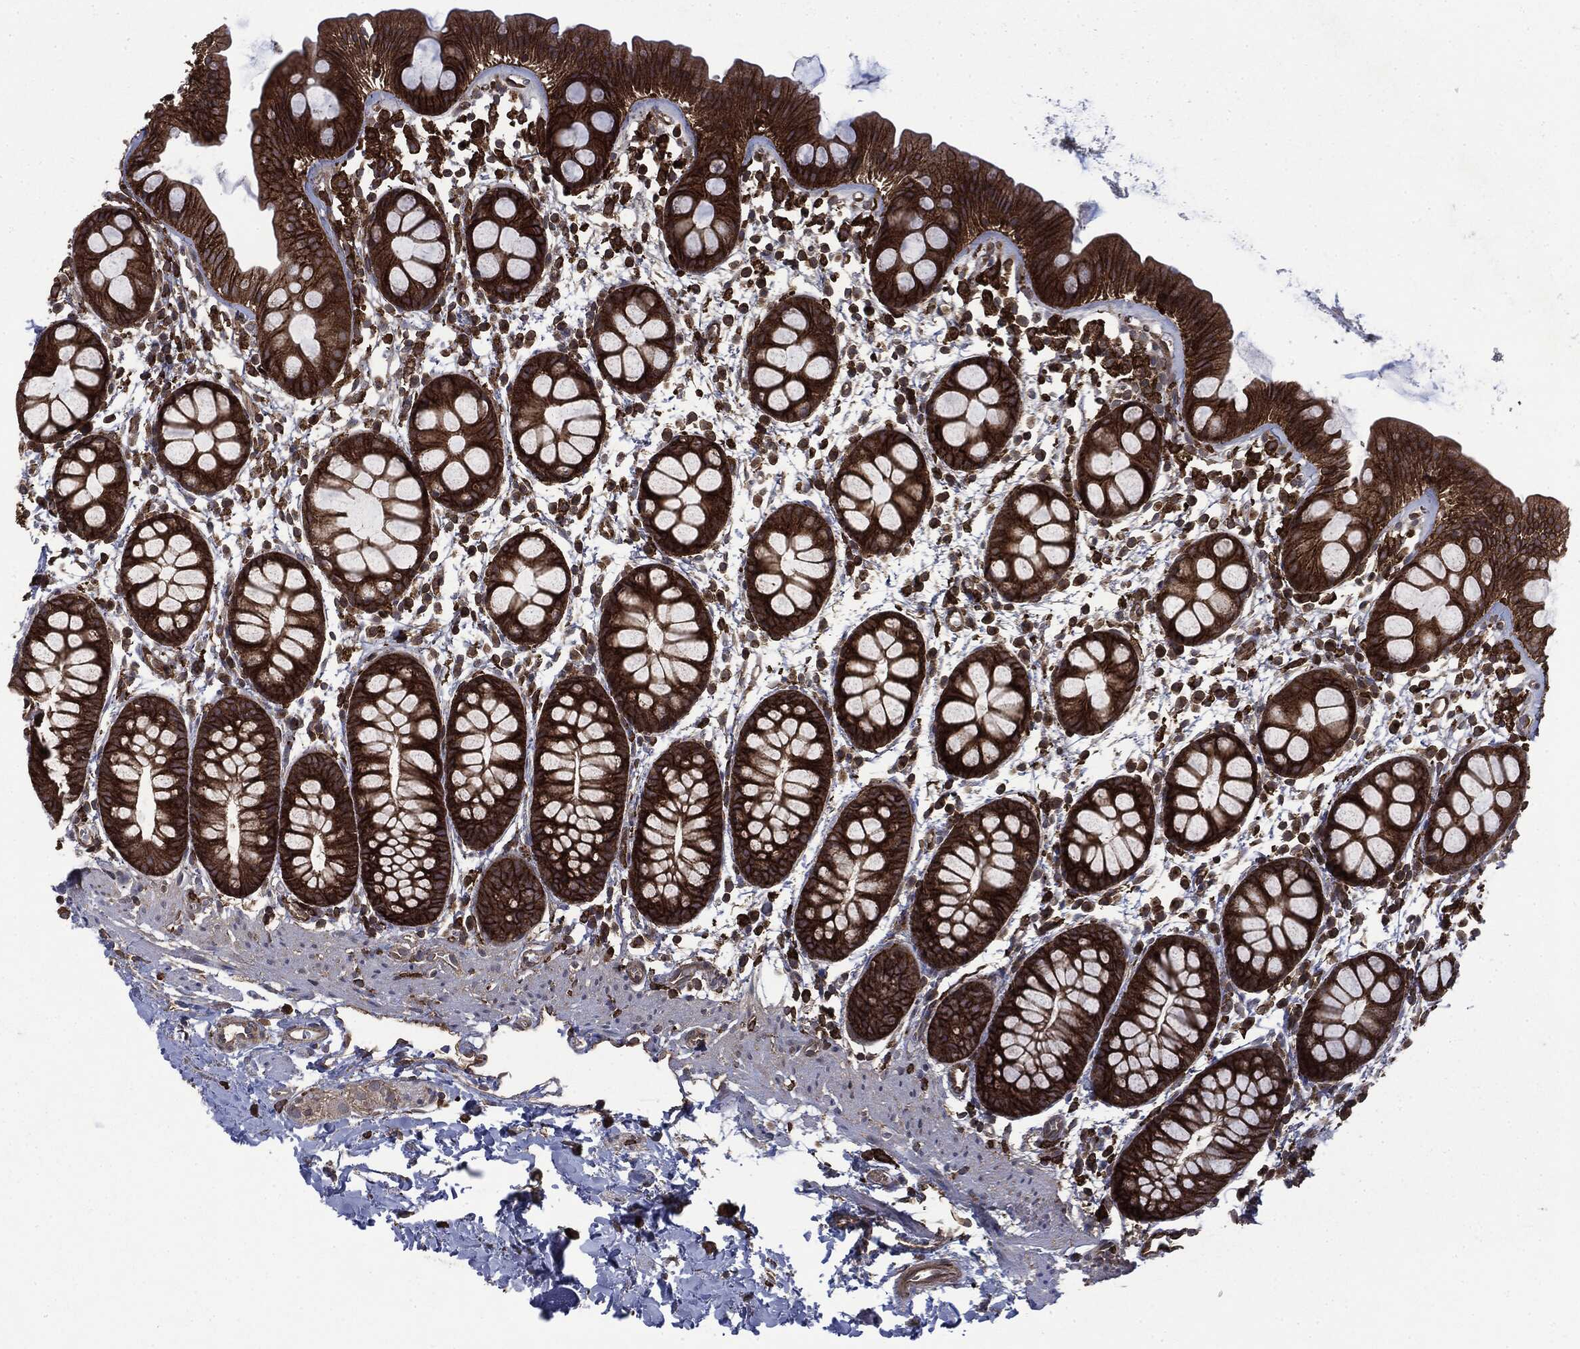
{"staining": {"intensity": "strong", "quantity": ">75%", "location": "cytoplasmic/membranous"}, "tissue": "rectum", "cell_type": "Glandular cells", "image_type": "normal", "snomed": [{"axis": "morphology", "description": "Normal tissue, NOS"}, {"axis": "topography", "description": "Rectum"}], "caption": "Immunohistochemistry of normal rectum reveals high levels of strong cytoplasmic/membranous positivity in about >75% of glandular cells.", "gene": "SNX5", "patient": {"sex": "male", "age": 57}}